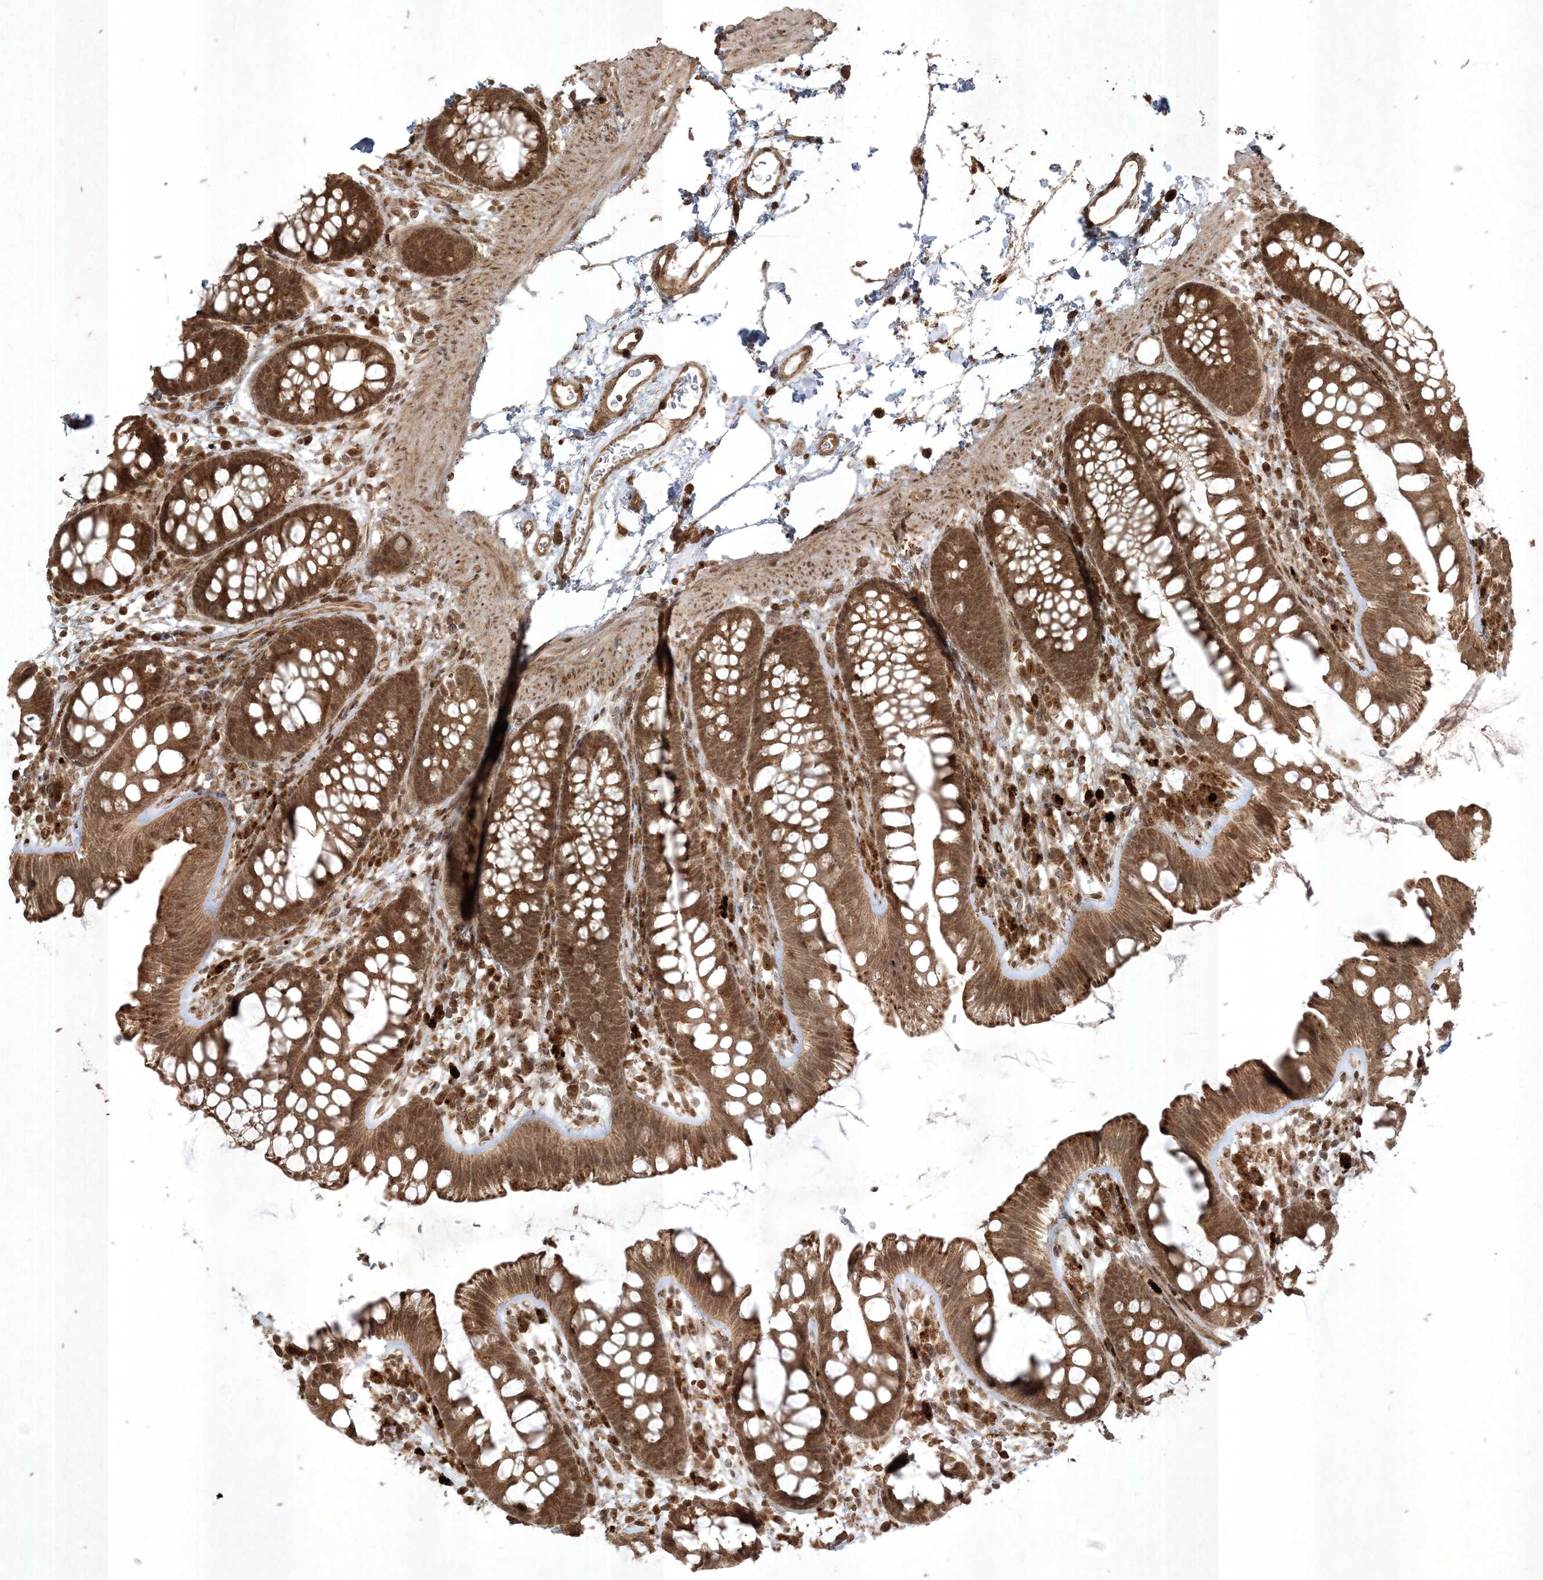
{"staining": {"intensity": "moderate", "quantity": ">75%", "location": "cytoplasmic/membranous"}, "tissue": "colon", "cell_type": "Endothelial cells", "image_type": "normal", "snomed": [{"axis": "morphology", "description": "Normal tissue, NOS"}, {"axis": "topography", "description": "Colon"}], "caption": "Endothelial cells reveal moderate cytoplasmic/membranous staining in approximately >75% of cells in normal colon.", "gene": "RRAS", "patient": {"sex": "female", "age": 62}}